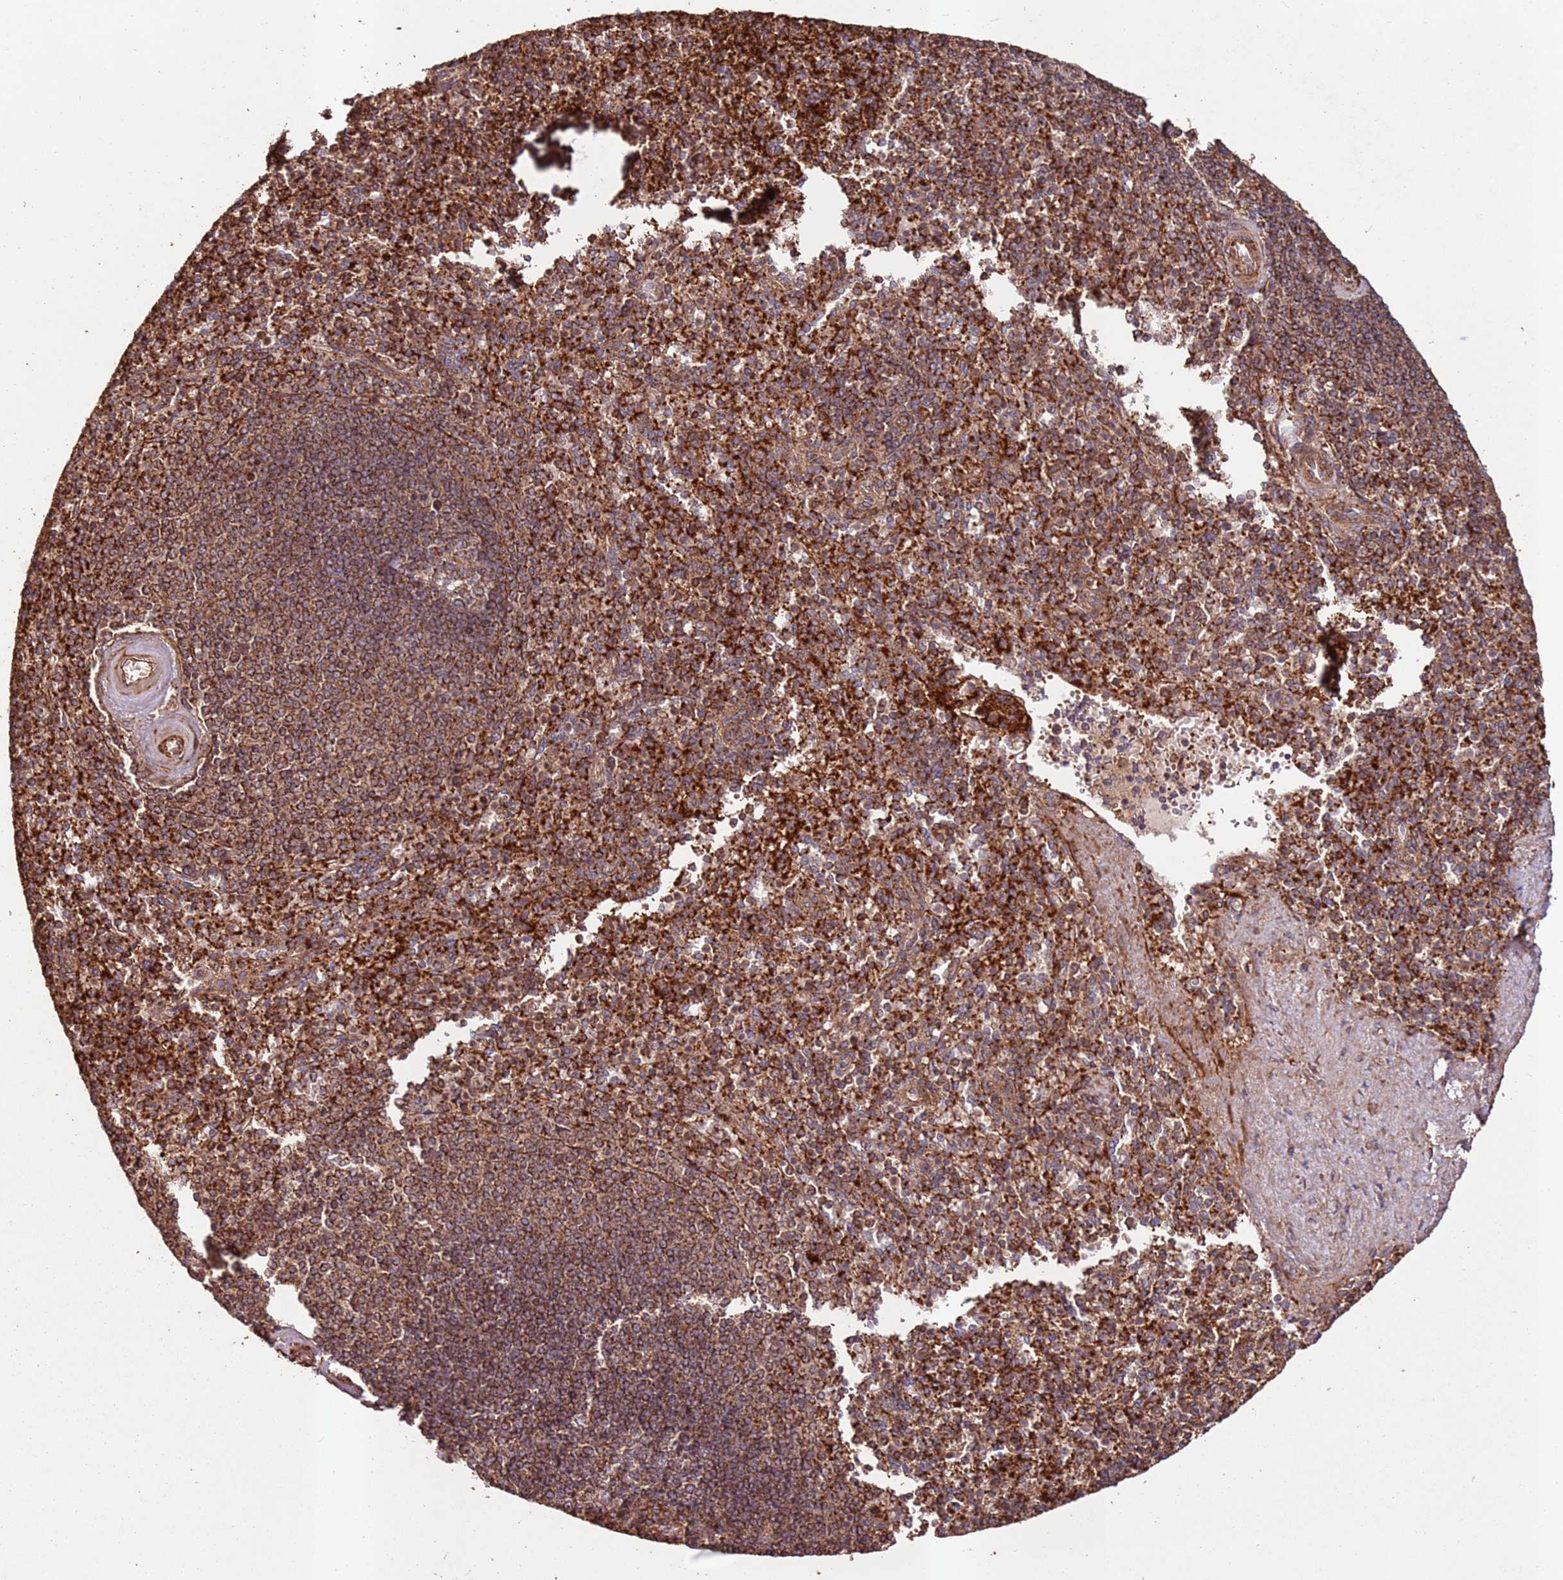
{"staining": {"intensity": "strong", "quantity": ">75%", "location": "cytoplasmic/membranous"}, "tissue": "spleen", "cell_type": "Cells in red pulp", "image_type": "normal", "snomed": [{"axis": "morphology", "description": "Normal tissue, NOS"}, {"axis": "topography", "description": "Spleen"}], "caption": "A brown stain highlights strong cytoplasmic/membranous positivity of a protein in cells in red pulp of benign human spleen. Immunohistochemistry stains the protein of interest in brown and the nuclei are stained blue.", "gene": "FAM186A", "patient": {"sex": "male", "age": 82}}